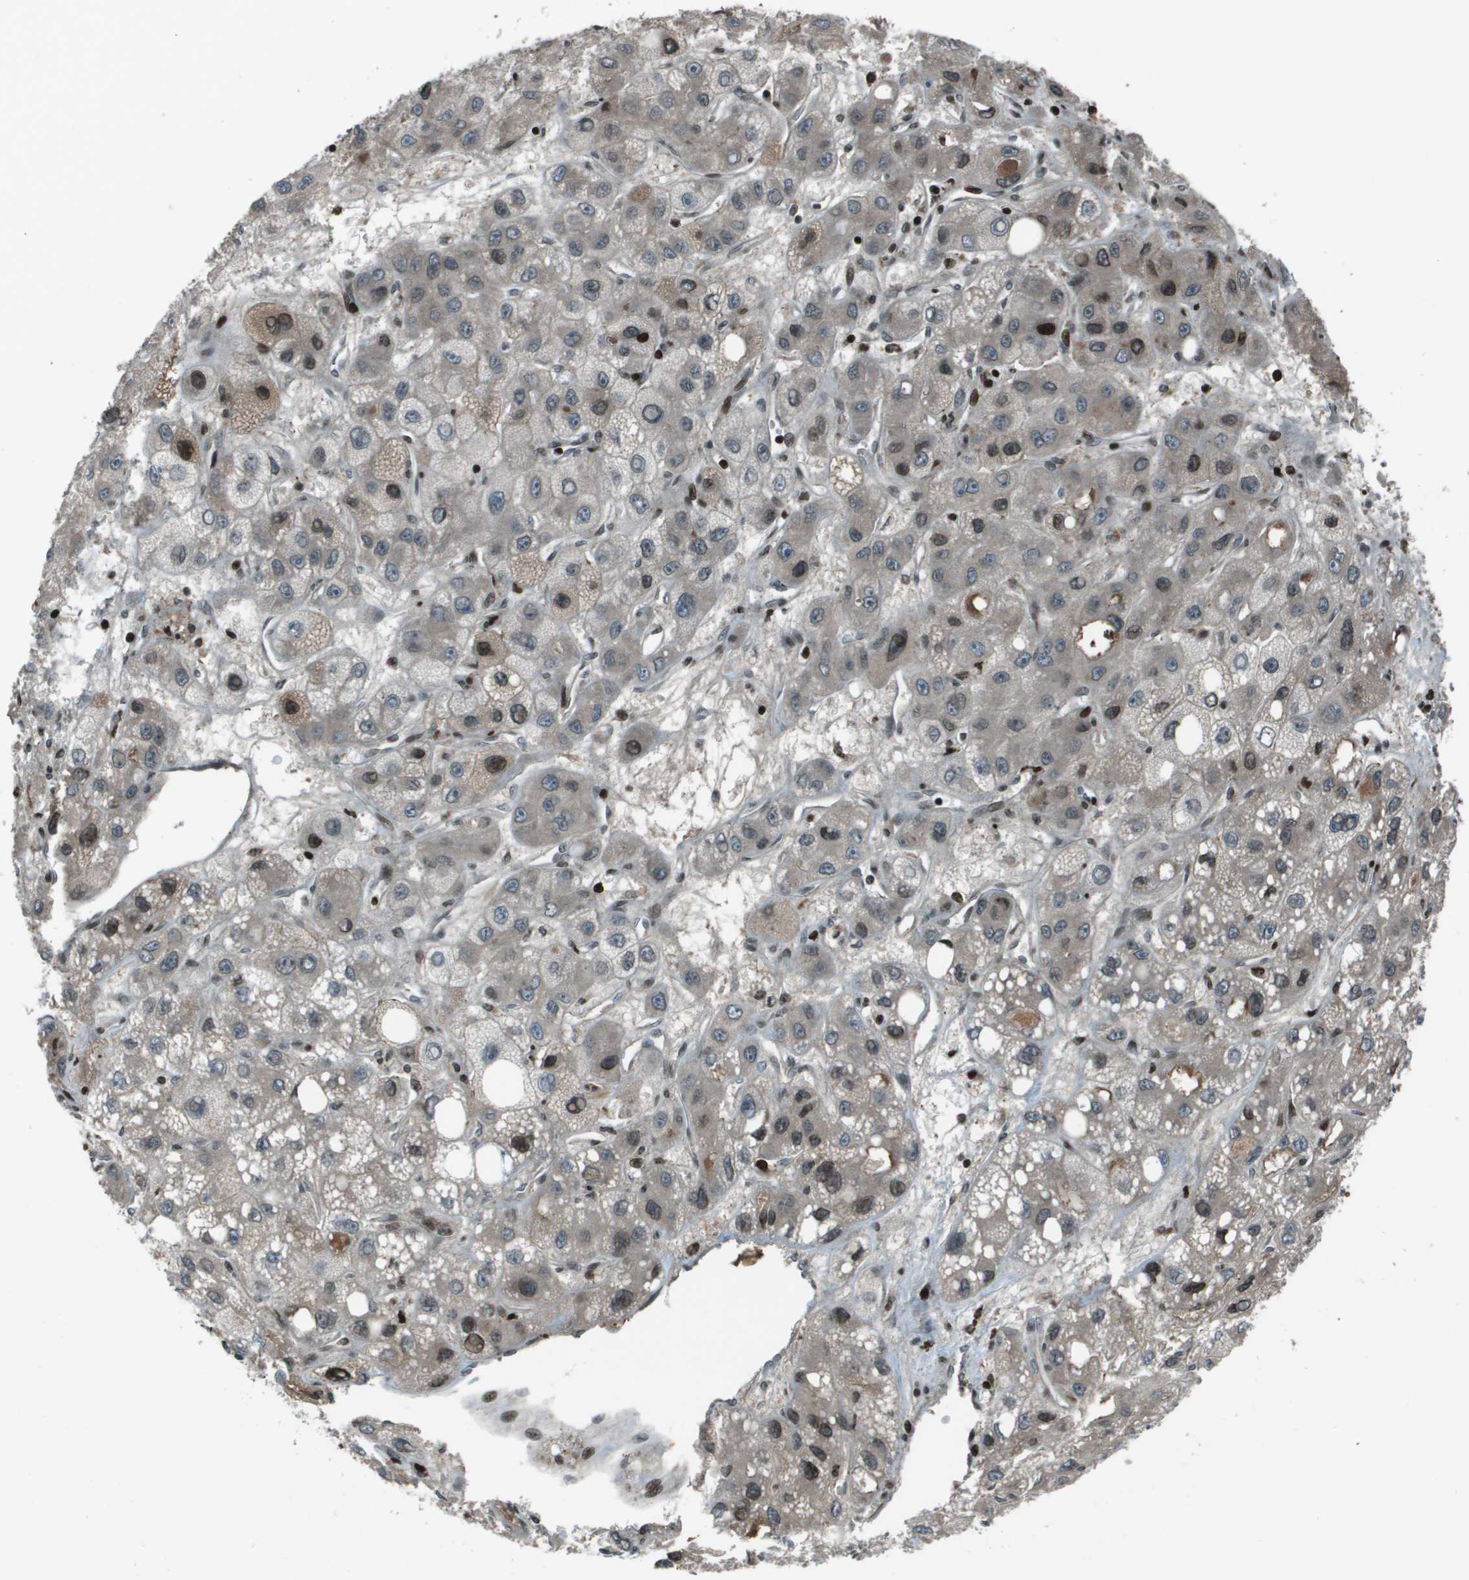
{"staining": {"intensity": "moderate", "quantity": "<25%", "location": "nuclear"}, "tissue": "liver cancer", "cell_type": "Tumor cells", "image_type": "cancer", "snomed": [{"axis": "morphology", "description": "Carcinoma, Hepatocellular, NOS"}, {"axis": "topography", "description": "Liver"}], "caption": "Protein staining by IHC displays moderate nuclear staining in approximately <25% of tumor cells in hepatocellular carcinoma (liver).", "gene": "CXCL12", "patient": {"sex": "male", "age": 55}}